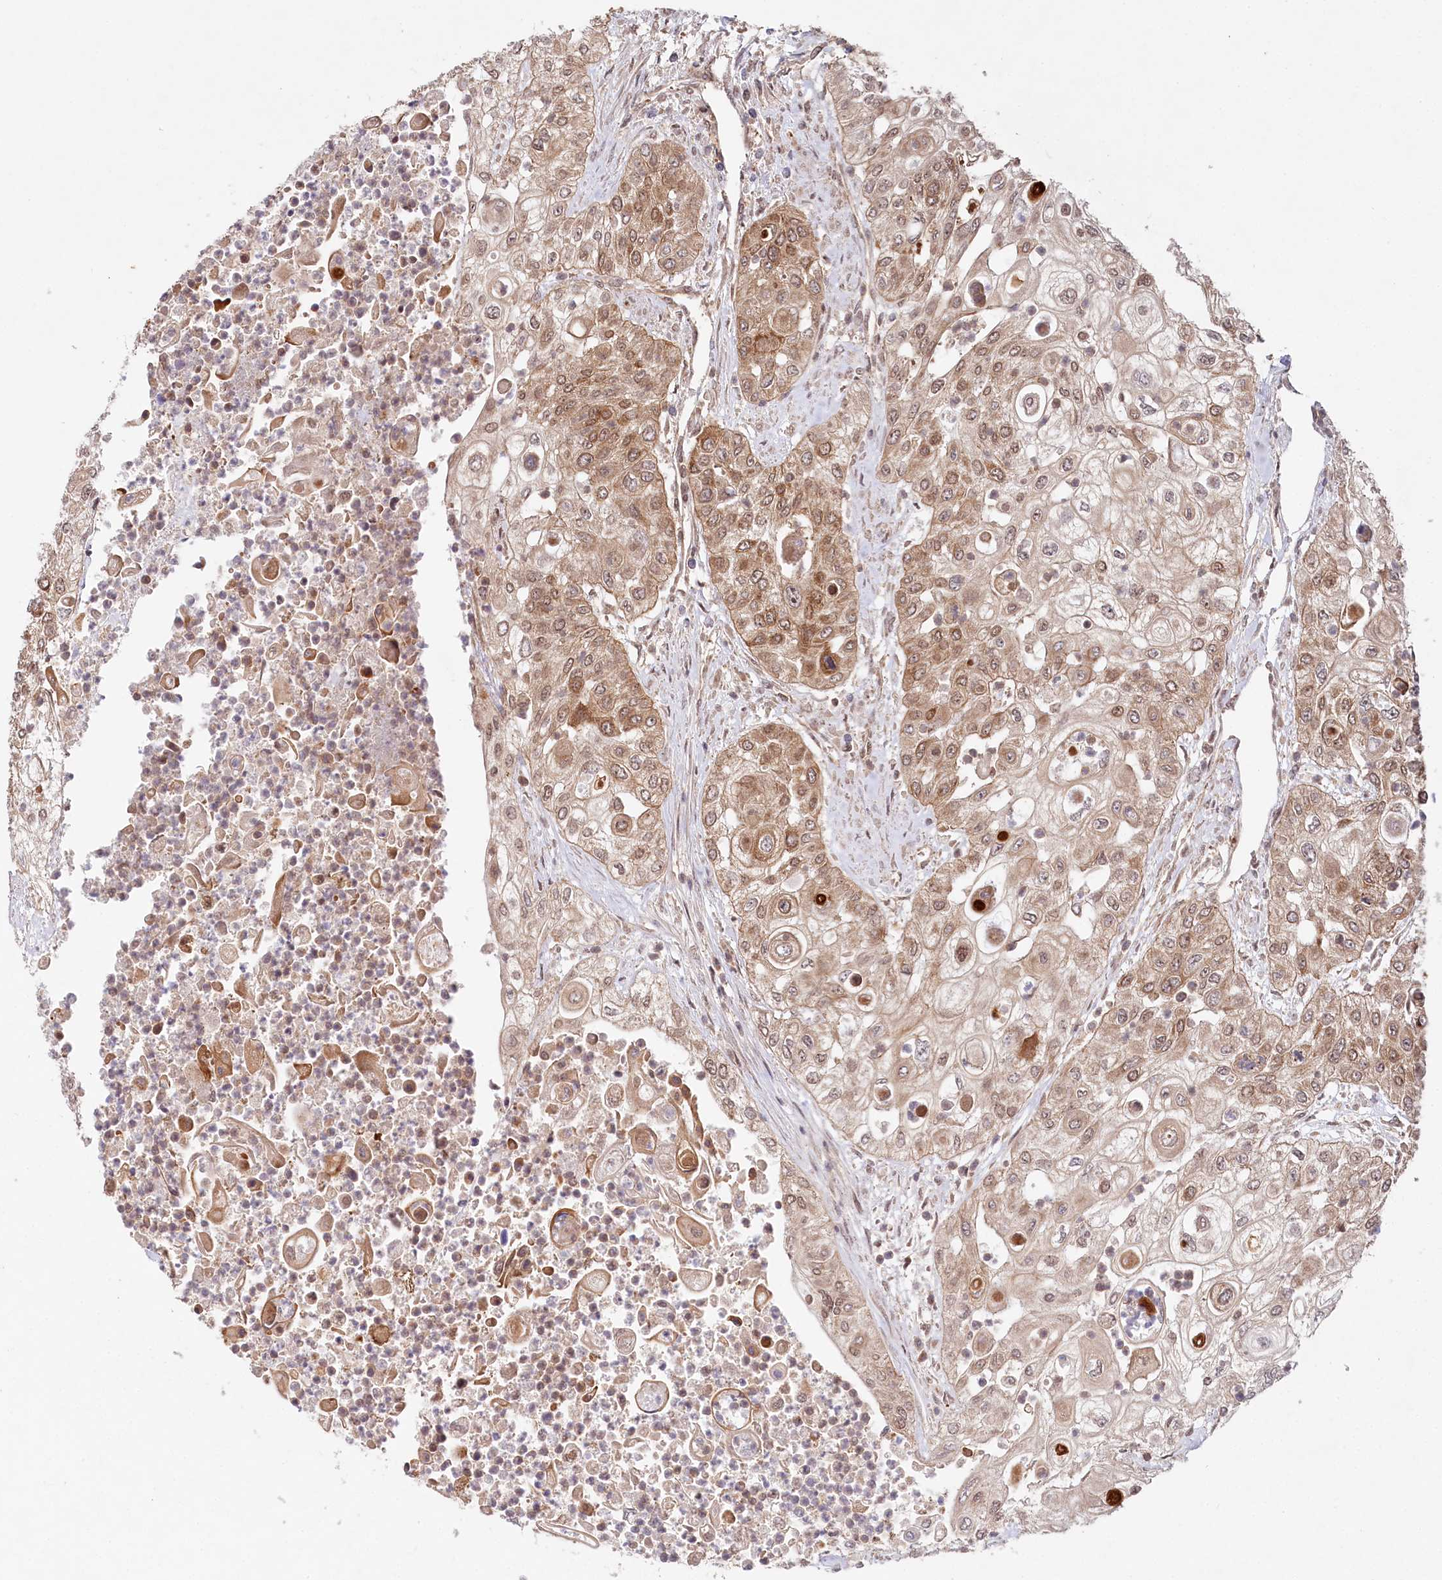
{"staining": {"intensity": "moderate", "quantity": ">75%", "location": "cytoplasmic/membranous,nuclear"}, "tissue": "urothelial cancer", "cell_type": "Tumor cells", "image_type": "cancer", "snomed": [{"axis": "morphology", "description": "Urothelial carcinoma, High grade"}, {"axis": "topography", "description": "Urinary bladder"}], "caption": "High-grade urothelial carcinoma stained with immunohistochemistry (IHC) exhibits moderate cytoplasmic/membranous and nuclear expression in approximately >75% of tumor cells.", "gene": "CCDC65", "patient": {"sex": "female", "age": 79}}